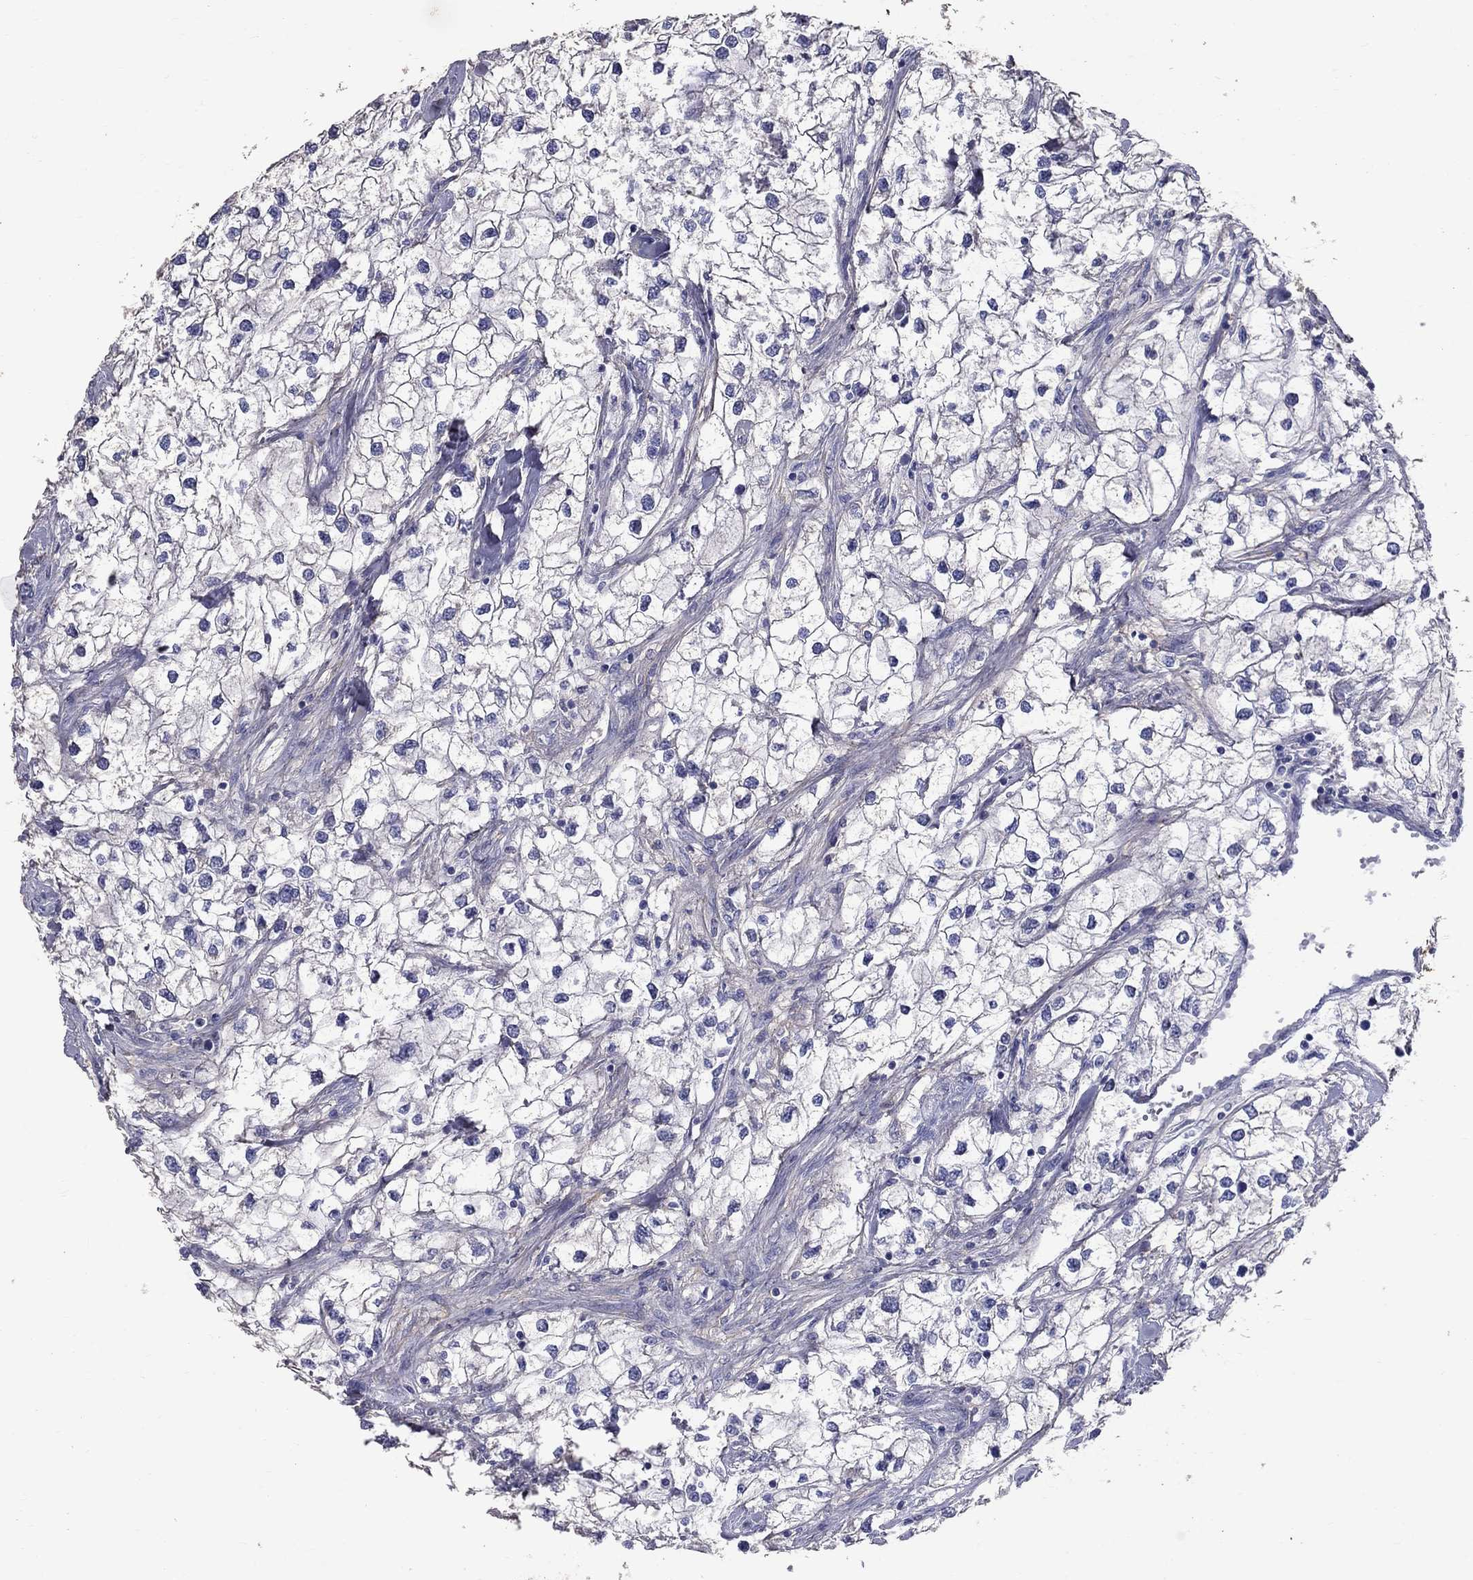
{"staining": {"intensity": "negative", "quantity": "none", "location": "none"}, "tissue": "renal cancer", "cell_type": "Tumor cells", "image_type": "cancer", "snomed": [{"axis": "morphology", "description": "Adenocarcinoma, NOS"}, {"axis": "topography", "description": "Kidney"}], "caption": "A photomicrograph of human renal cancer (adenocarcinoma) is negative for staining in tumor cells. Nuclei are stained in blue.", "gene": "ANXA10", "patient": {"sex": "male", "age": 59}}